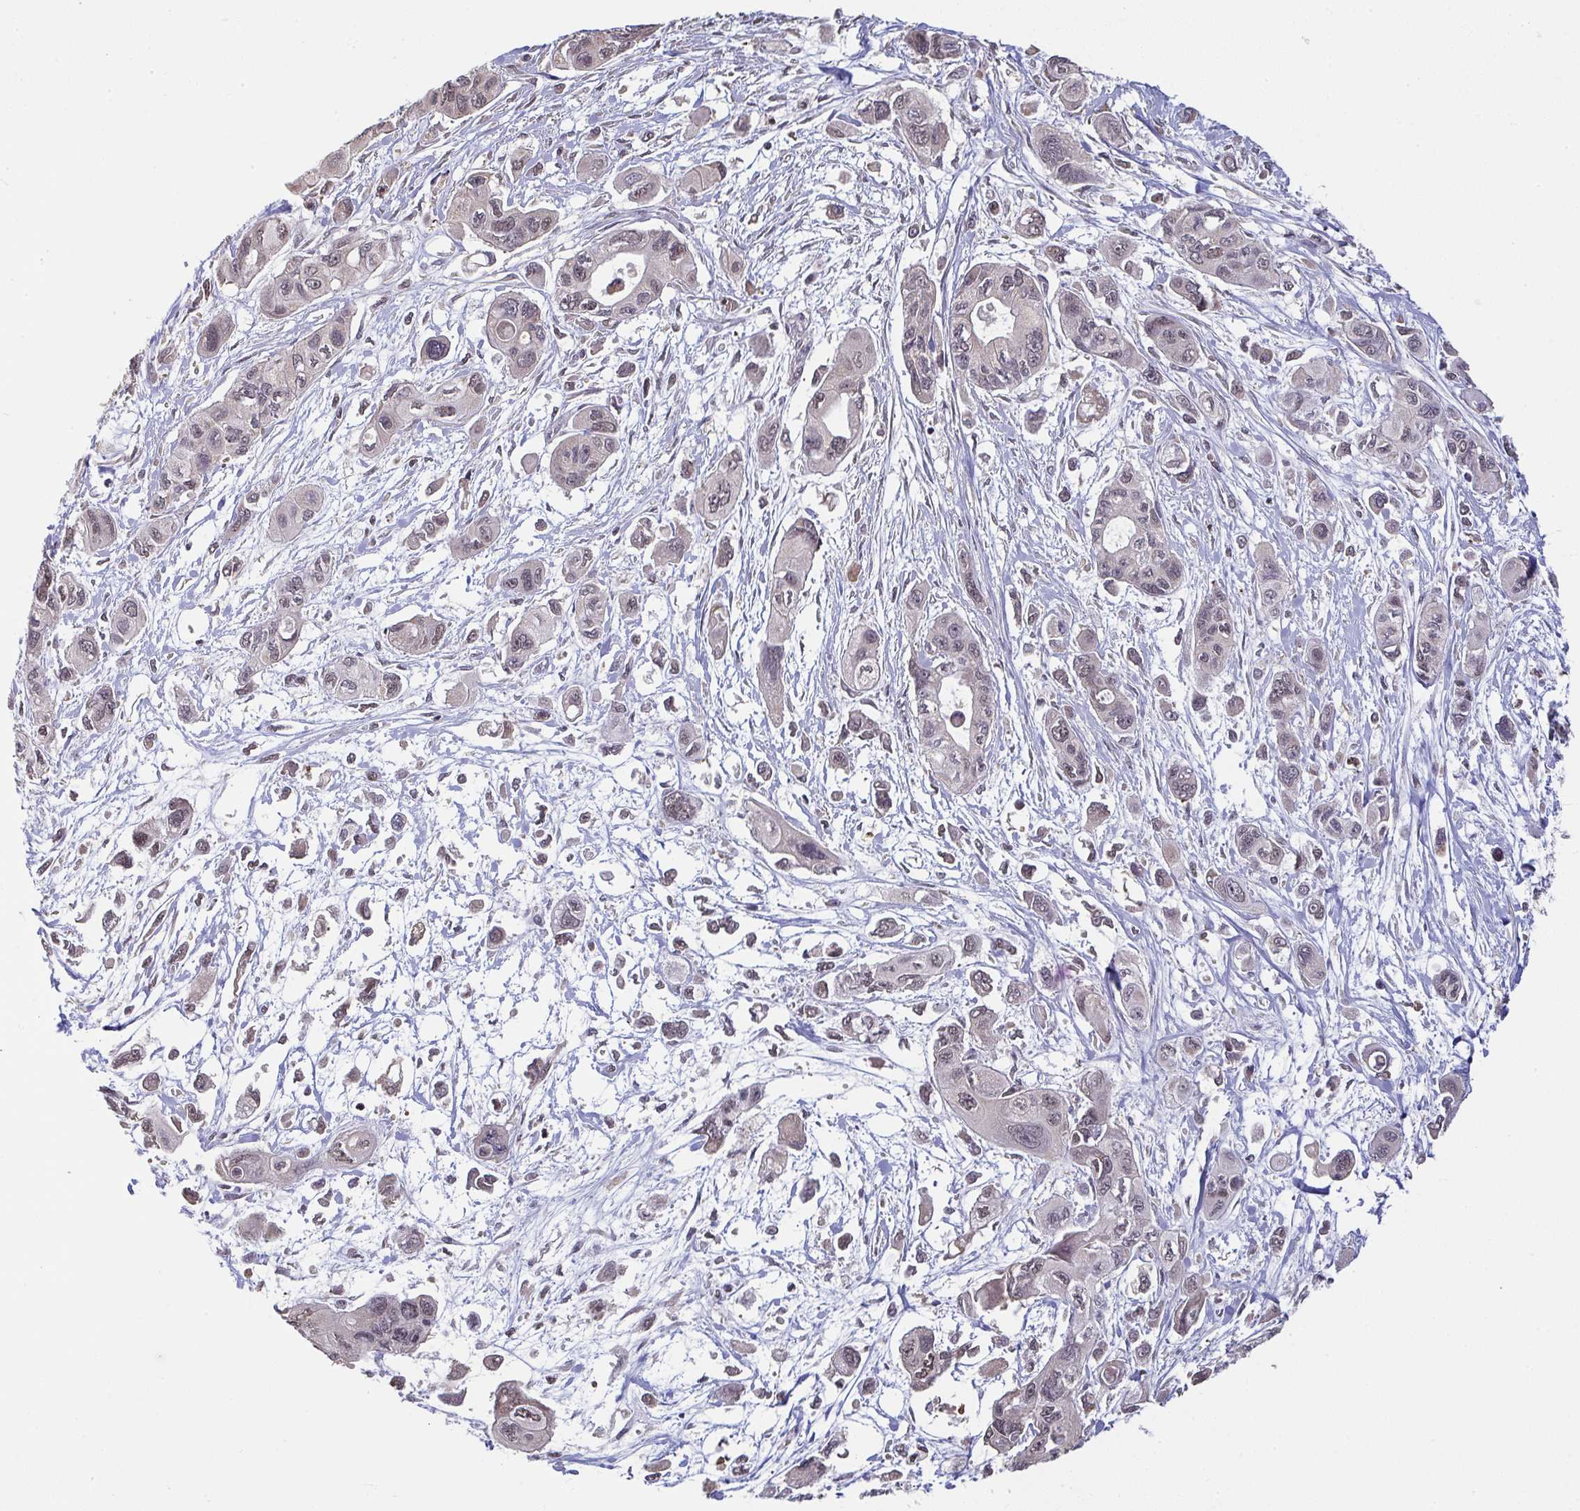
{"staining": {"intensity": "negative", "quantity": "none", "location": "none"}, "tissue": "pancreatic cancer", "cell_type": "Tumor cells", "image_type": "cancer", "snomed": [{"axis": "morphology", "description": "Adenocarcinoma, NOS"}, {"axis": "topography", "description": "Pancreas"}], "caption": "This is an IHC micrograph of adenocarcinoma (pancreatic). There is no expression in tumor cells.", "gene": "SAP30", "patient": {"sex": "female", "age": 47}}